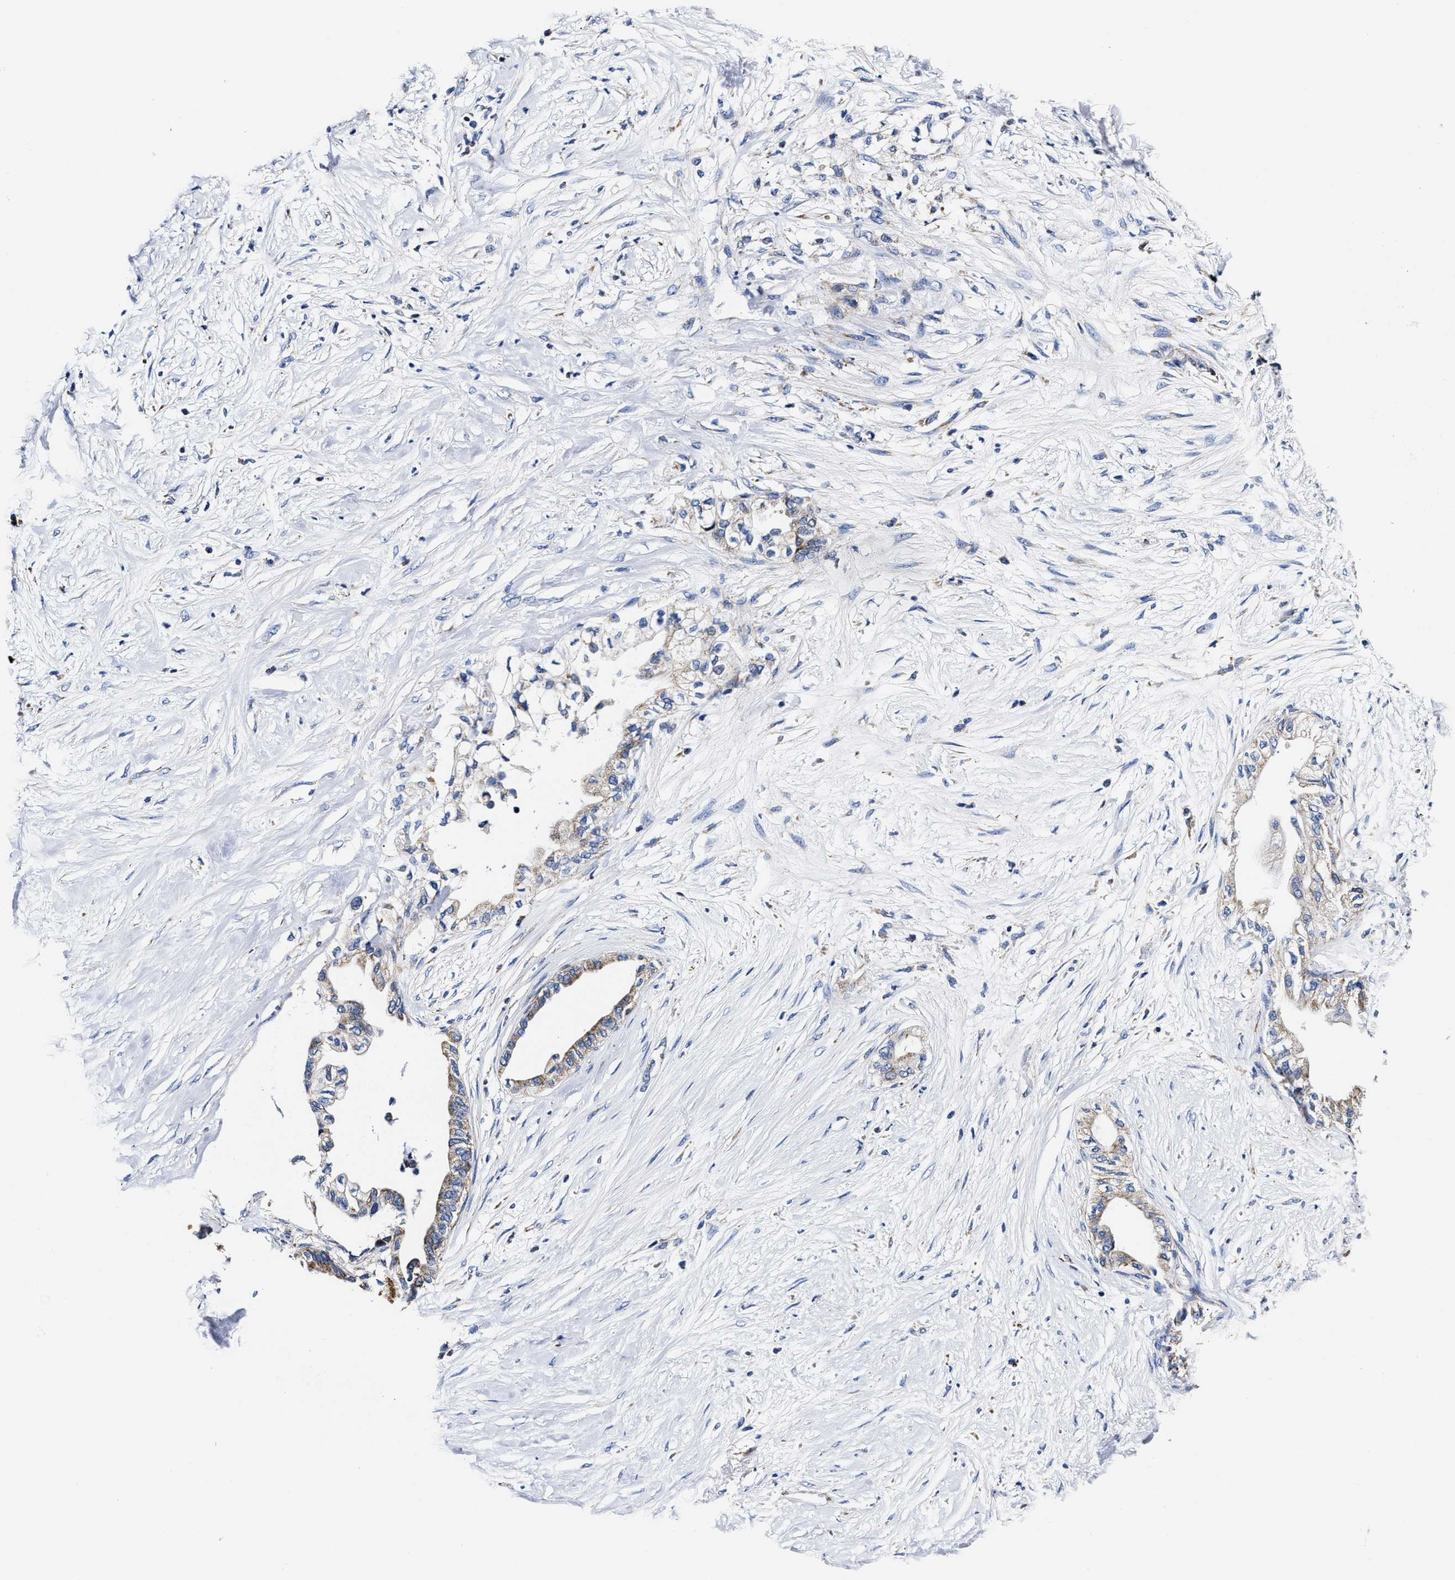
{"staining": {"intensity": "moderate", "quantity": ">75%", "location": "cytoplasmic/membranous"}, "tissue": "pancreatic cancer", "cell_type": "Tumor cells", "image_type": "cancer", "snomed": [{"axis": "morphology", "description": "Normal tissue, NOS"}, {"axis": "morphology", "description": "Adenocarcinoma, NOS"}, {"axis": "topography", "description": "Pancreas"}, {"axis": "topography", "description": "Duodenum"}], "caption": "Brown immunohistochemical staining in human pancreatic adenocarcinoma reveals moderate cytoplasmic/membranous expression in about >75% of tumor cells. (DAB = brown stain, brightfield microscopy at high magnification).", "gene": "HINT2", "patient": {"sex": "female", "age": 60}}